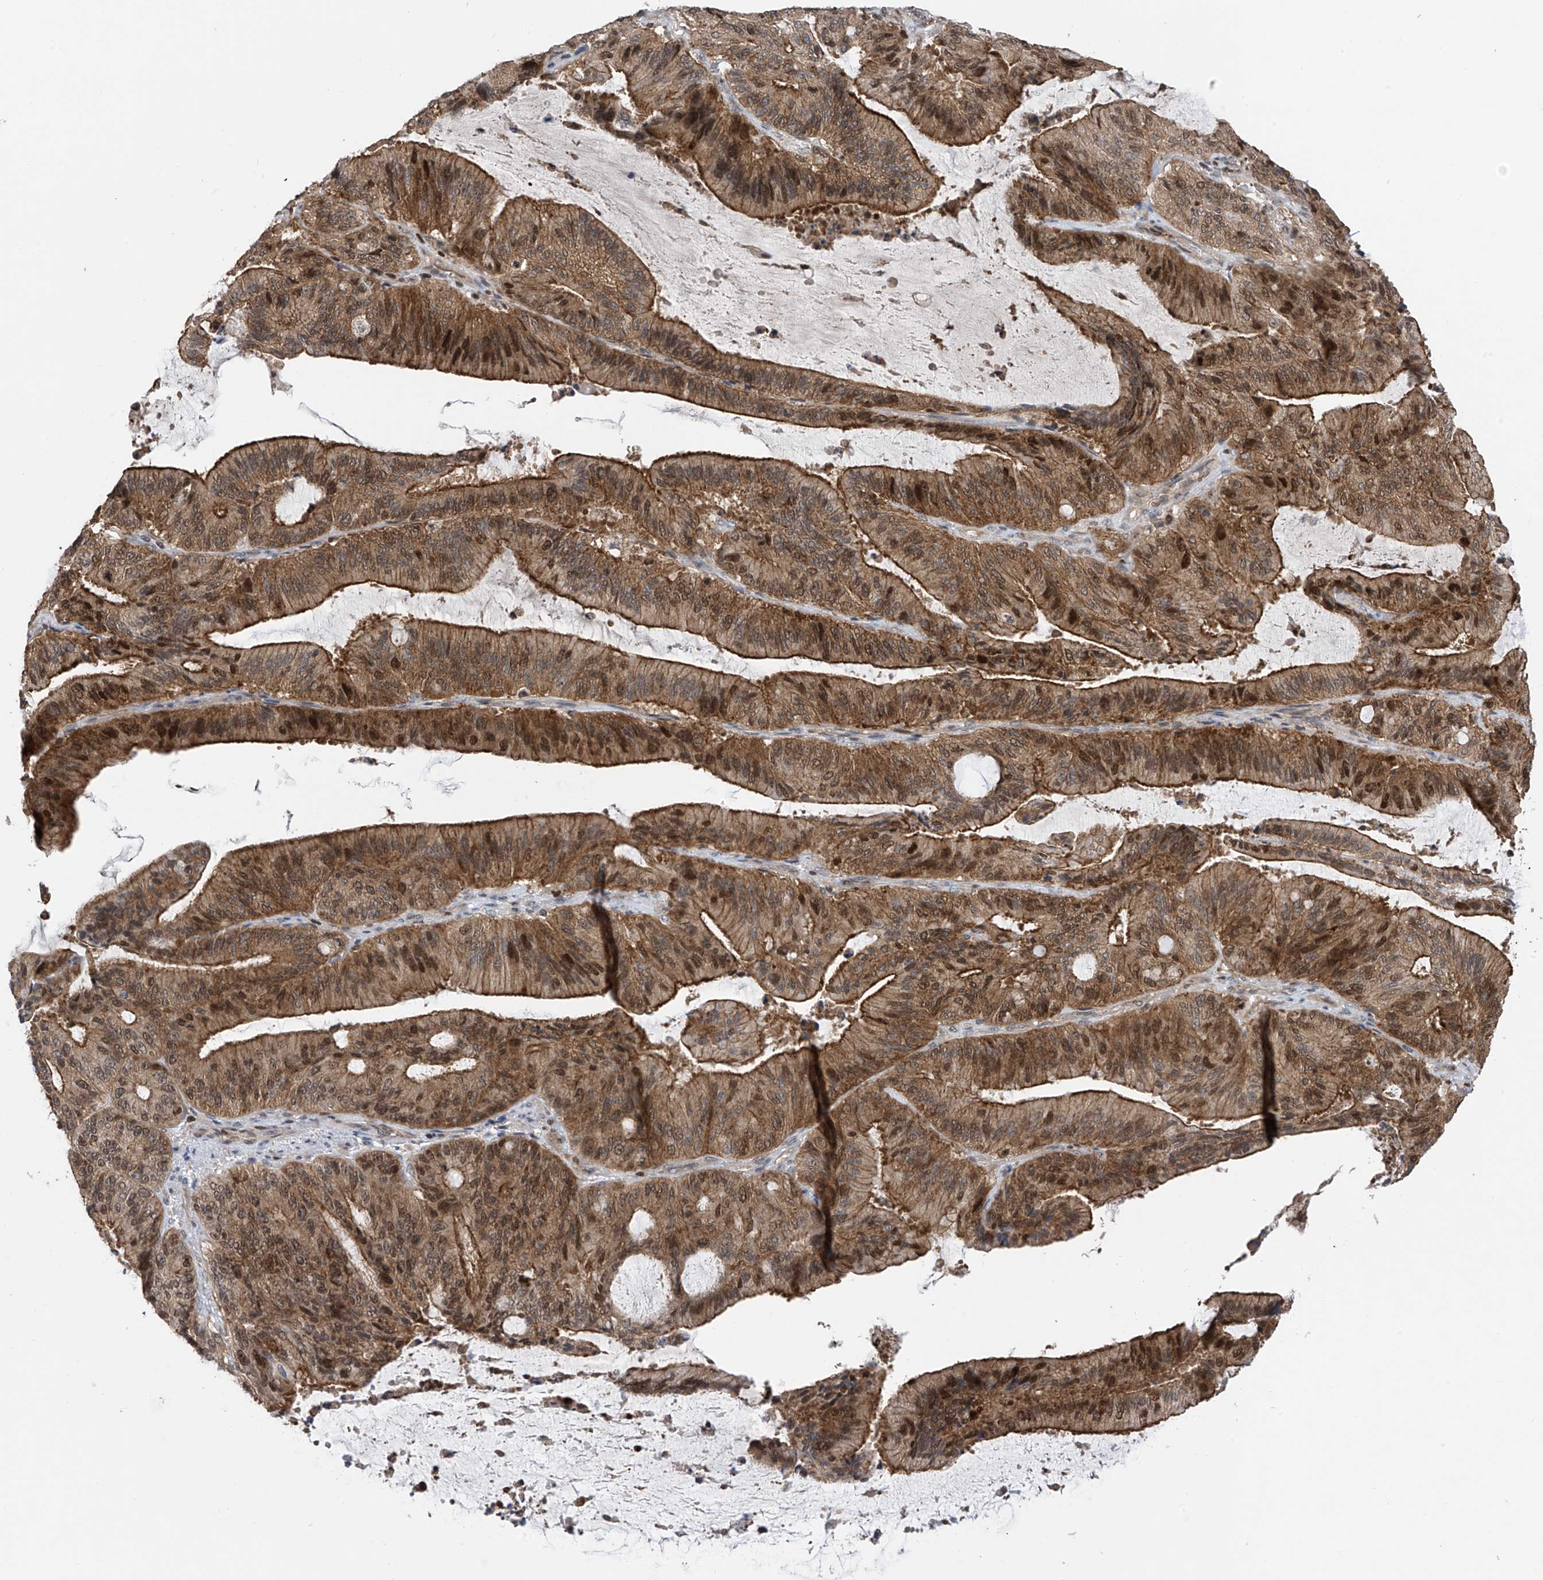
{"staining": {"intensity": "moderate", "quantity": ">75%", "location": "cytoplasmic/membranous,nuclear"}, "tissue": "liver cancer", "cell_type": "Tumor cells", "image_type": "cancer", "snomed": [{"axis": "morphology", "description": "Normal tissue, NOS"}, {"axis": "morphology", "description": "Cholangiocarcinoma"}, {"axis": "topography", "description": "Liver"}, {"axis": "topography", "description": "Peripheral nerve tissue"}], "caption": "Tumor cells show moderate cytoplasmic/membranous and nuclear staining in approximately >75% of cells in liver cancer.", "gene": "DNAJC9", "patient": {"sex": "female", "age": 73}}